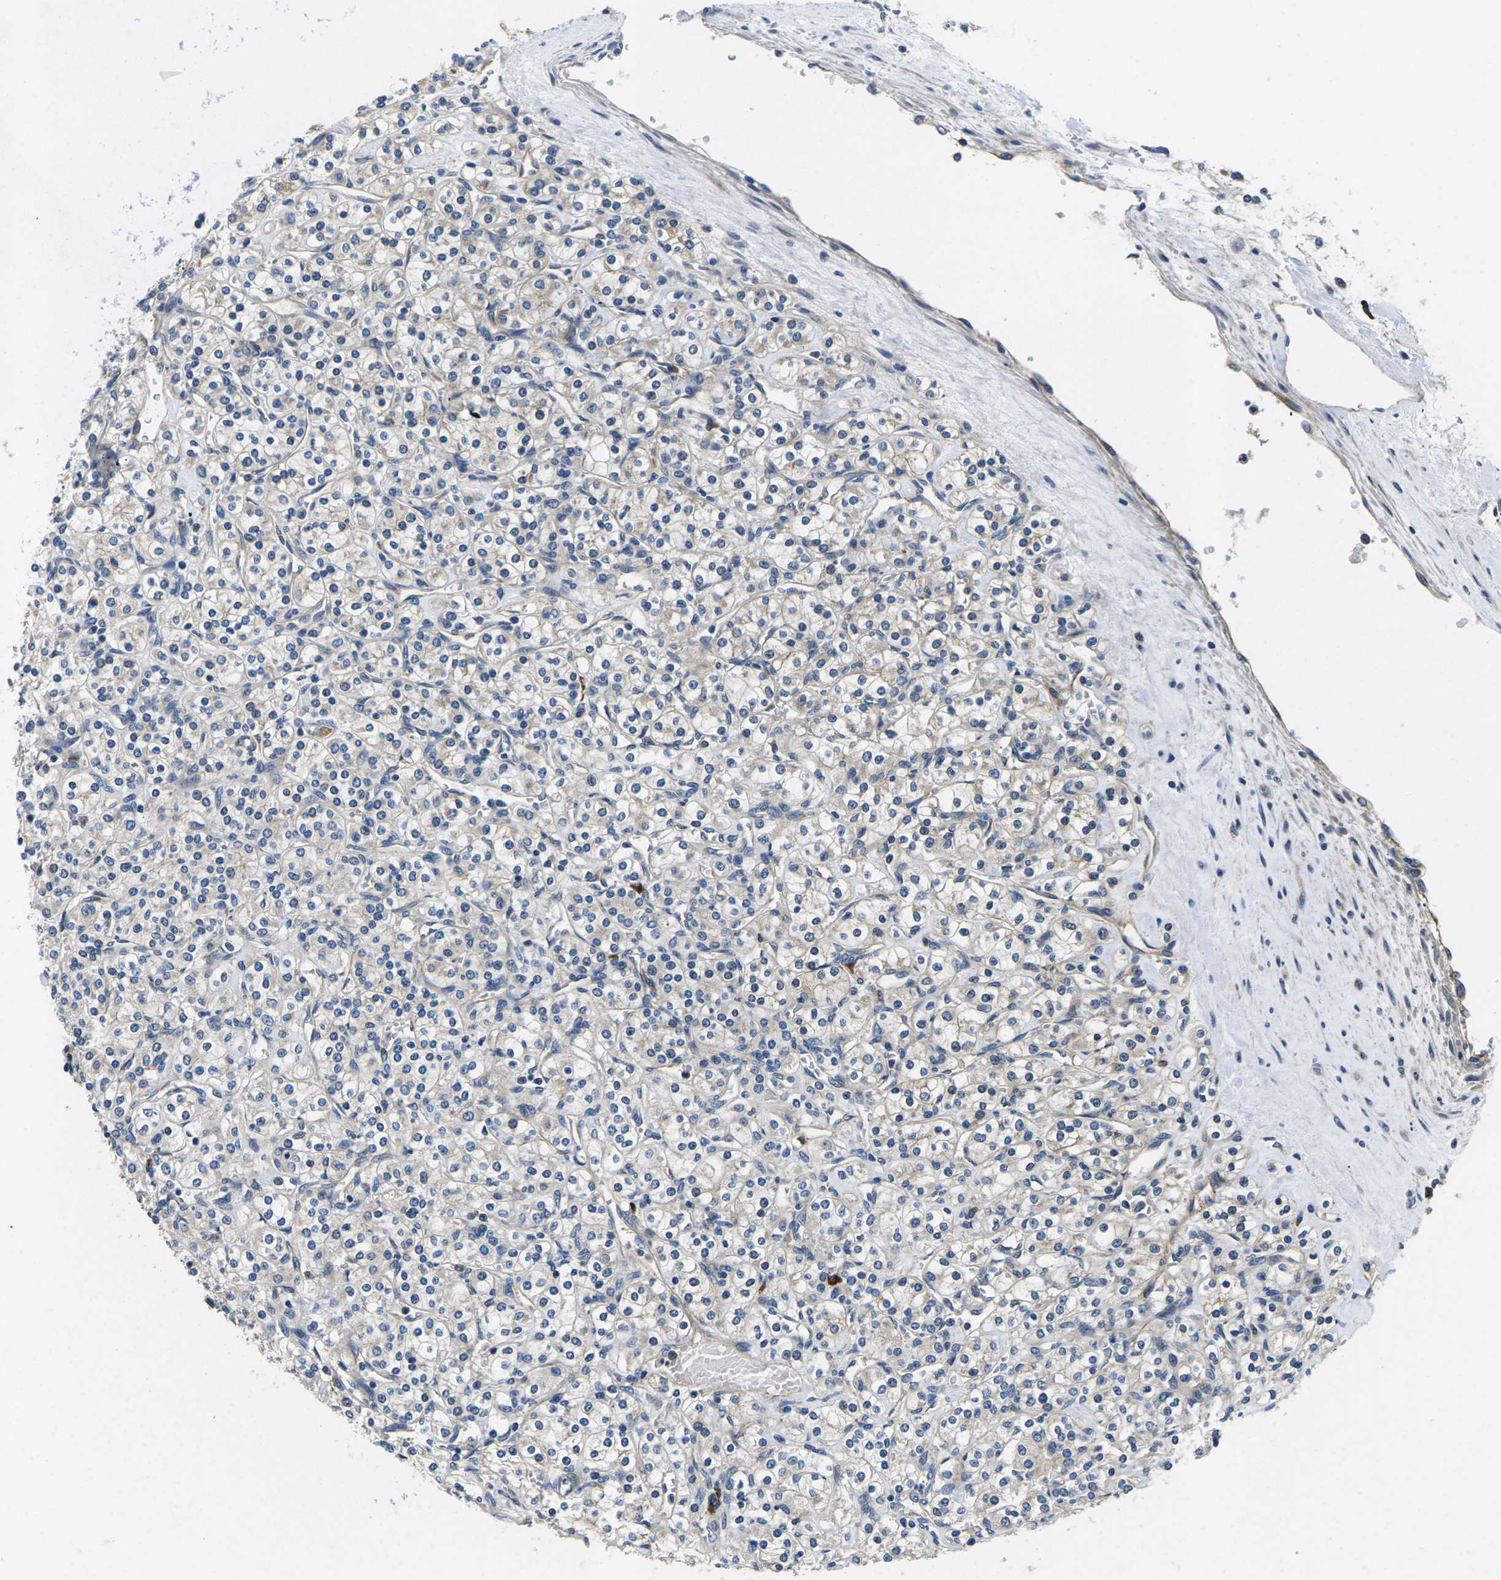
{"staining": {"intensity": "negative", "quantity": "none", "location": "none"}, "tissue": "renal cancer", "cell_type": "Tumor cells", "image_type": "cancer", "snomed": [{"axis": "morphology", "description": "Adenocarcinoma, NOS"}, {"axis": "topography", "description": "Kidney"}], "caption": "Immunohistochemical staining of human renal cancer (adenocarcinoma) reveals no significant expression in tumor cells.", "gene": "PLCE1", "patient": {"sex": "male", "age": 77}}